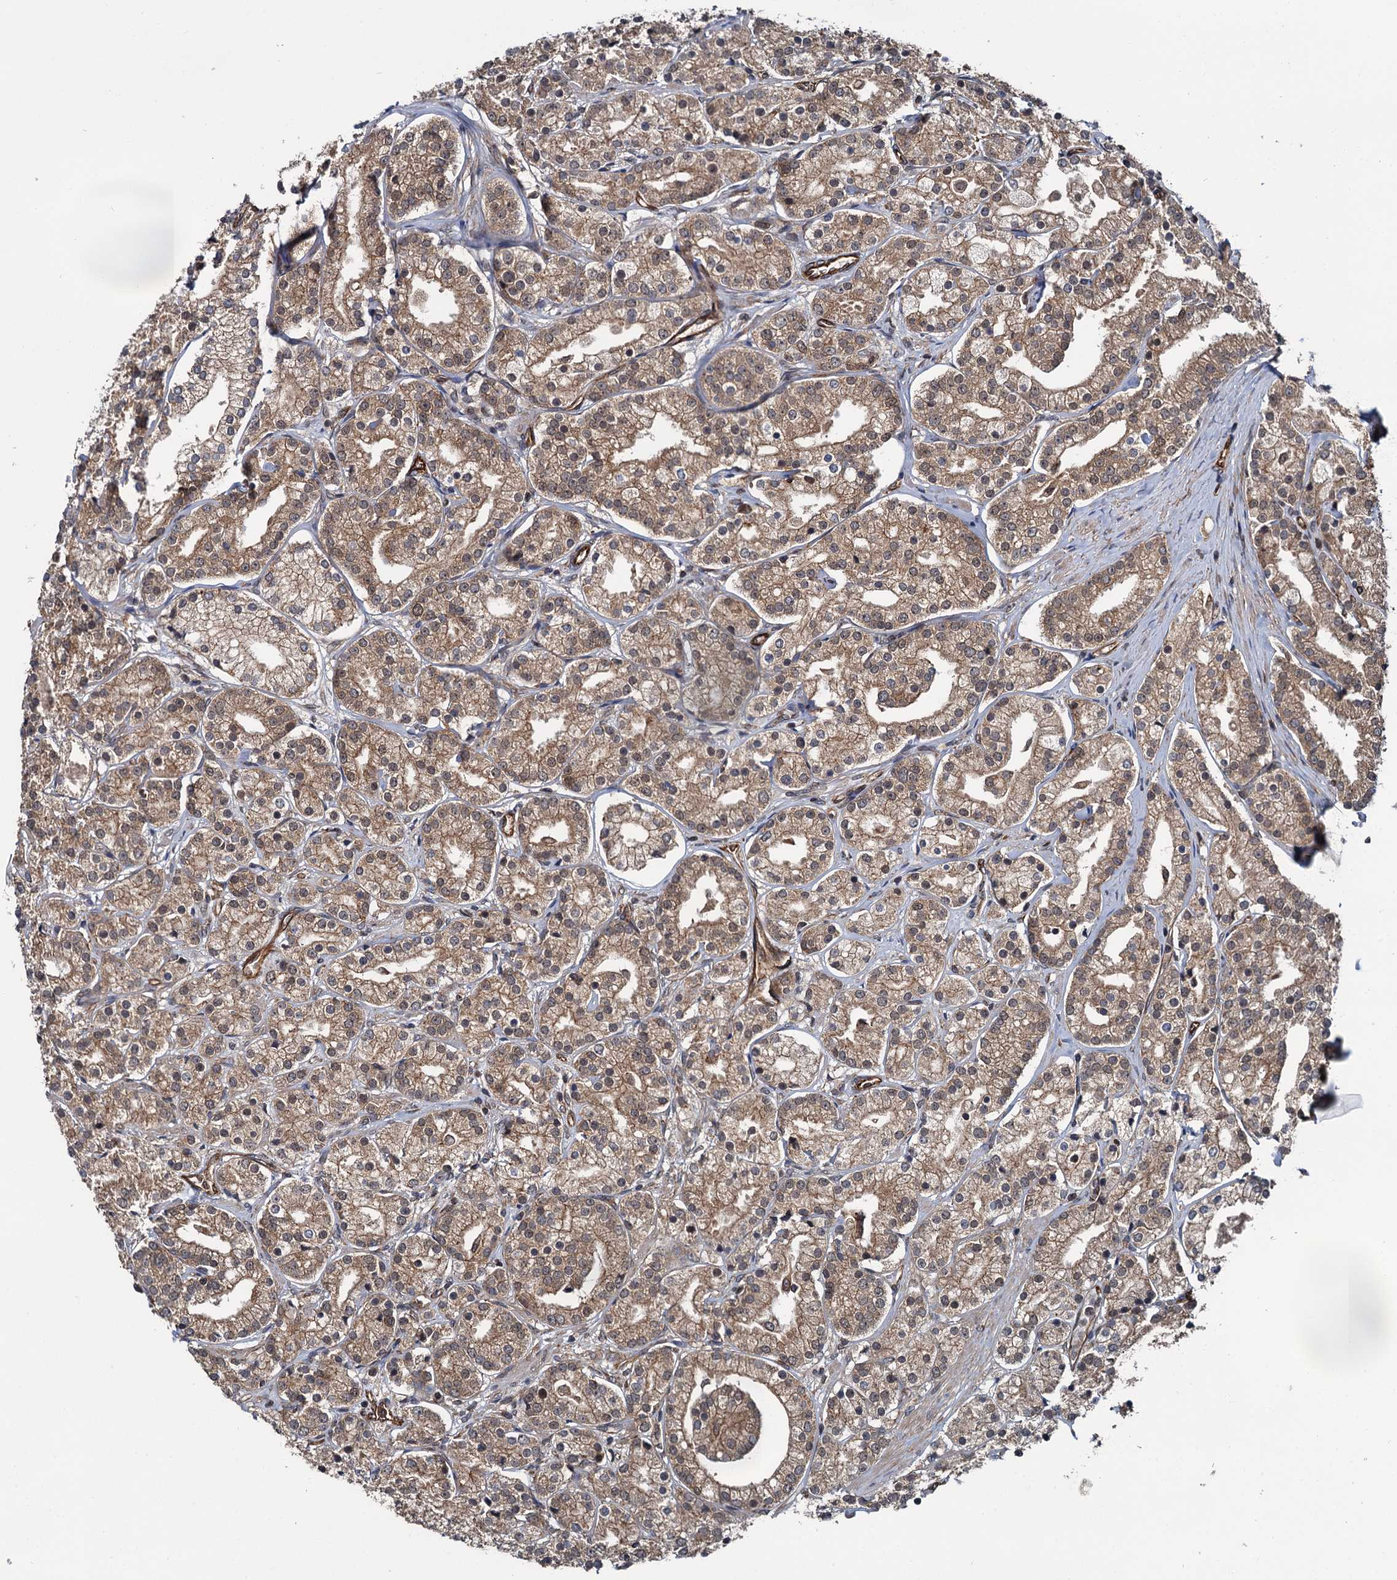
{"staining": {"intensity": "moderate", "quantity": ">75%", "location": "cytoplasmic/membranous"}, "tissue": "prostate cancer", "cell_type": "Tumor cells", "image_type": "cancer", "snomed": [{"axis": "morphology", "description": "Adenocarcinoma, High grade"}, {"axis": "topography", "description": "Prostate"}], "caption": "DAB (3,3'-diaminobenzidine) immunohistochemical staining of human prostate high-grade adenocarcinoma demonstrates moderate cytoplasmic/membranous protein expression in about >75% of tumor cells. (Brightfield microscopy of DAB IHC at high magnification).", "gene": "ZFYVE19", "patient": {"sex": "male", "age": 69}}